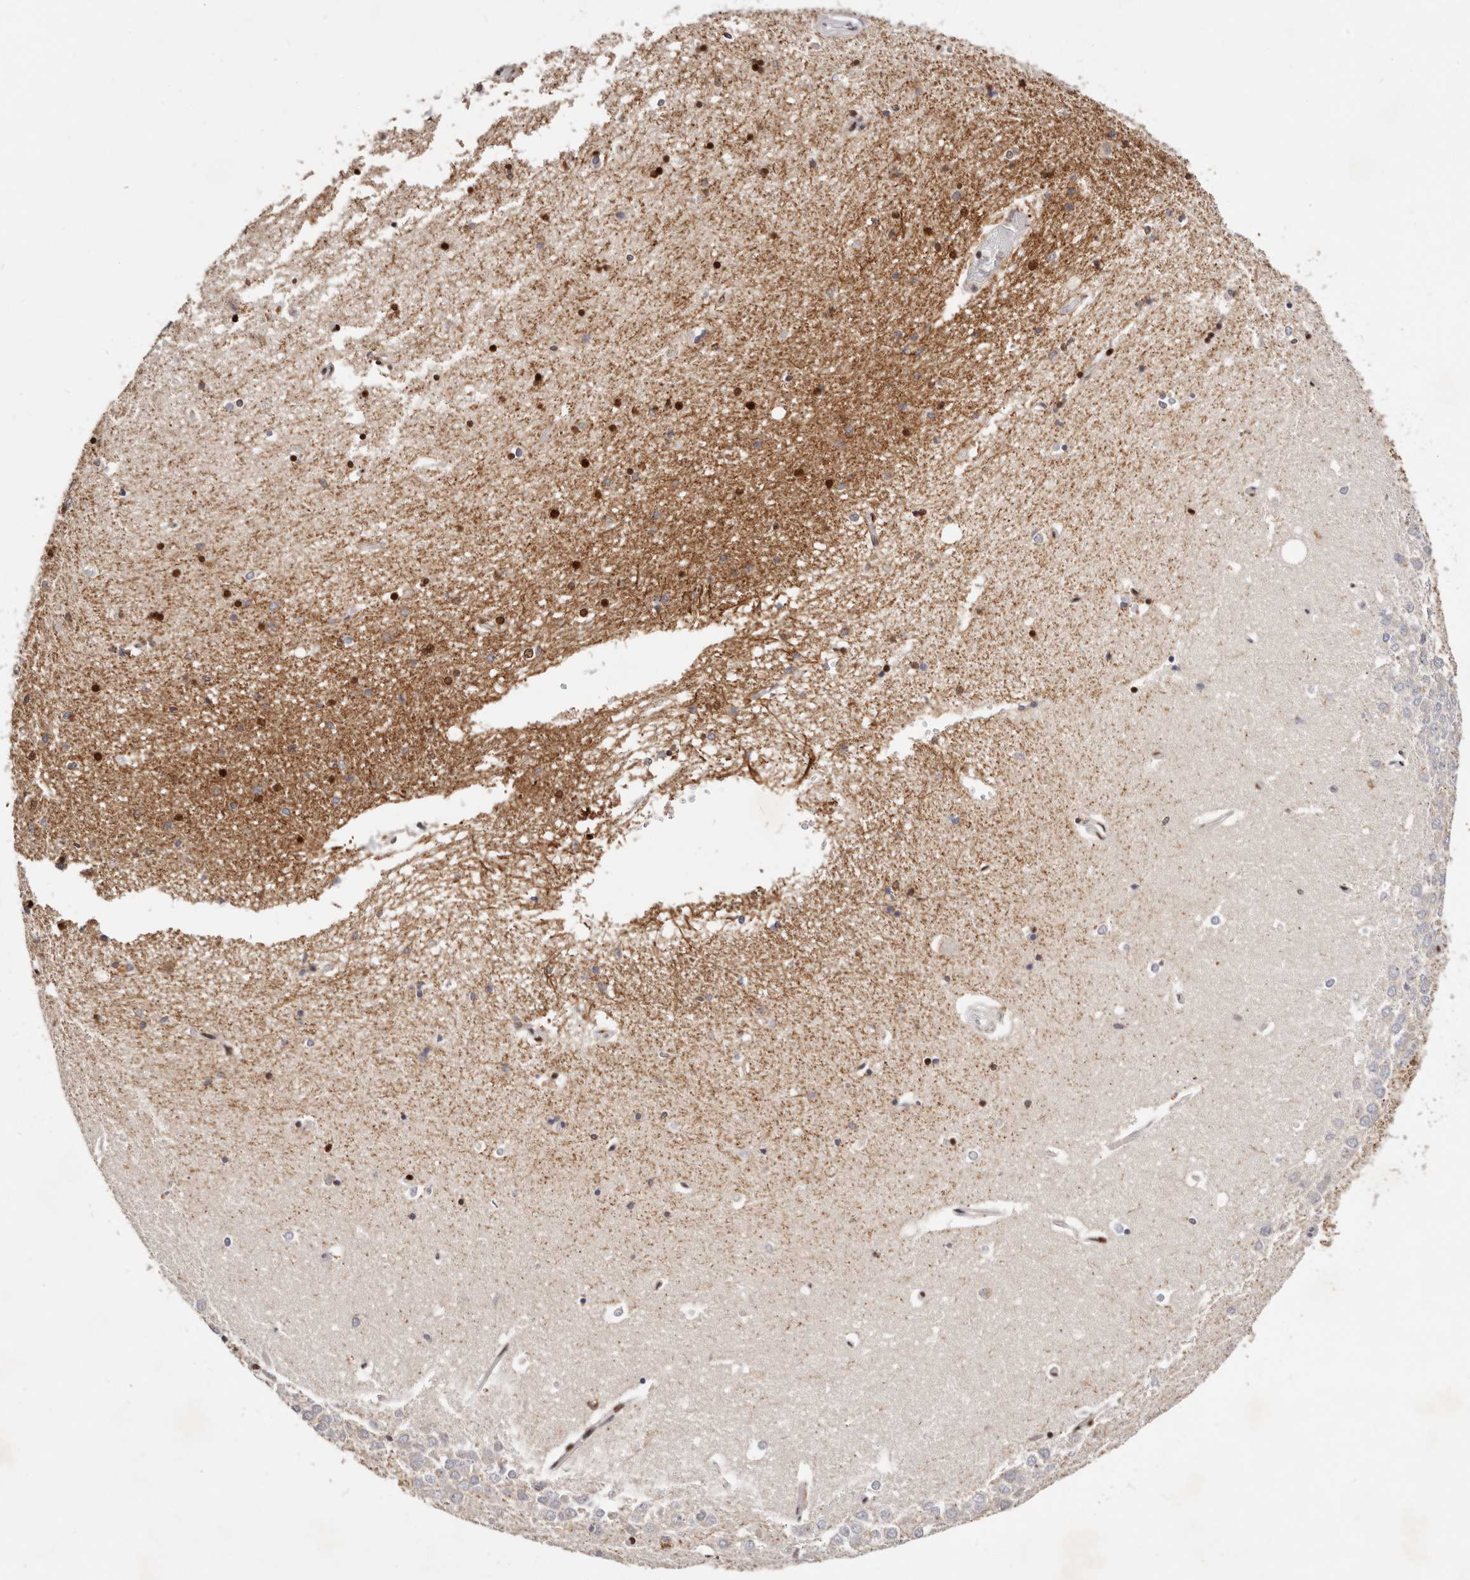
{"staining": {"intensity": "strong", "quantity": "25%-75%", "location": "nuclear"}, "tissue": "hippocampus", "cell_type": "Glial cells", "image_type": "normal", "snomed": [{"axis": "morphology", "description": "Normal tissue, NOS"}, {"axis": "topography", "description": "Hippocampus"}], "caption": "Immunohistochemistry staining of normal hippocampus, which shows high levels of strong nuclear positivity in about 25%-75% of glial cells indicating strong nuclear protein staining. The staining was performed using DAB (3,3'-diaminobenzidine) (brown) for protein detection and nuclei were counterstained in hematoxylin (blue).", "gene": "IQGAP3", "patient": {"sex": "male", "age": 45}}